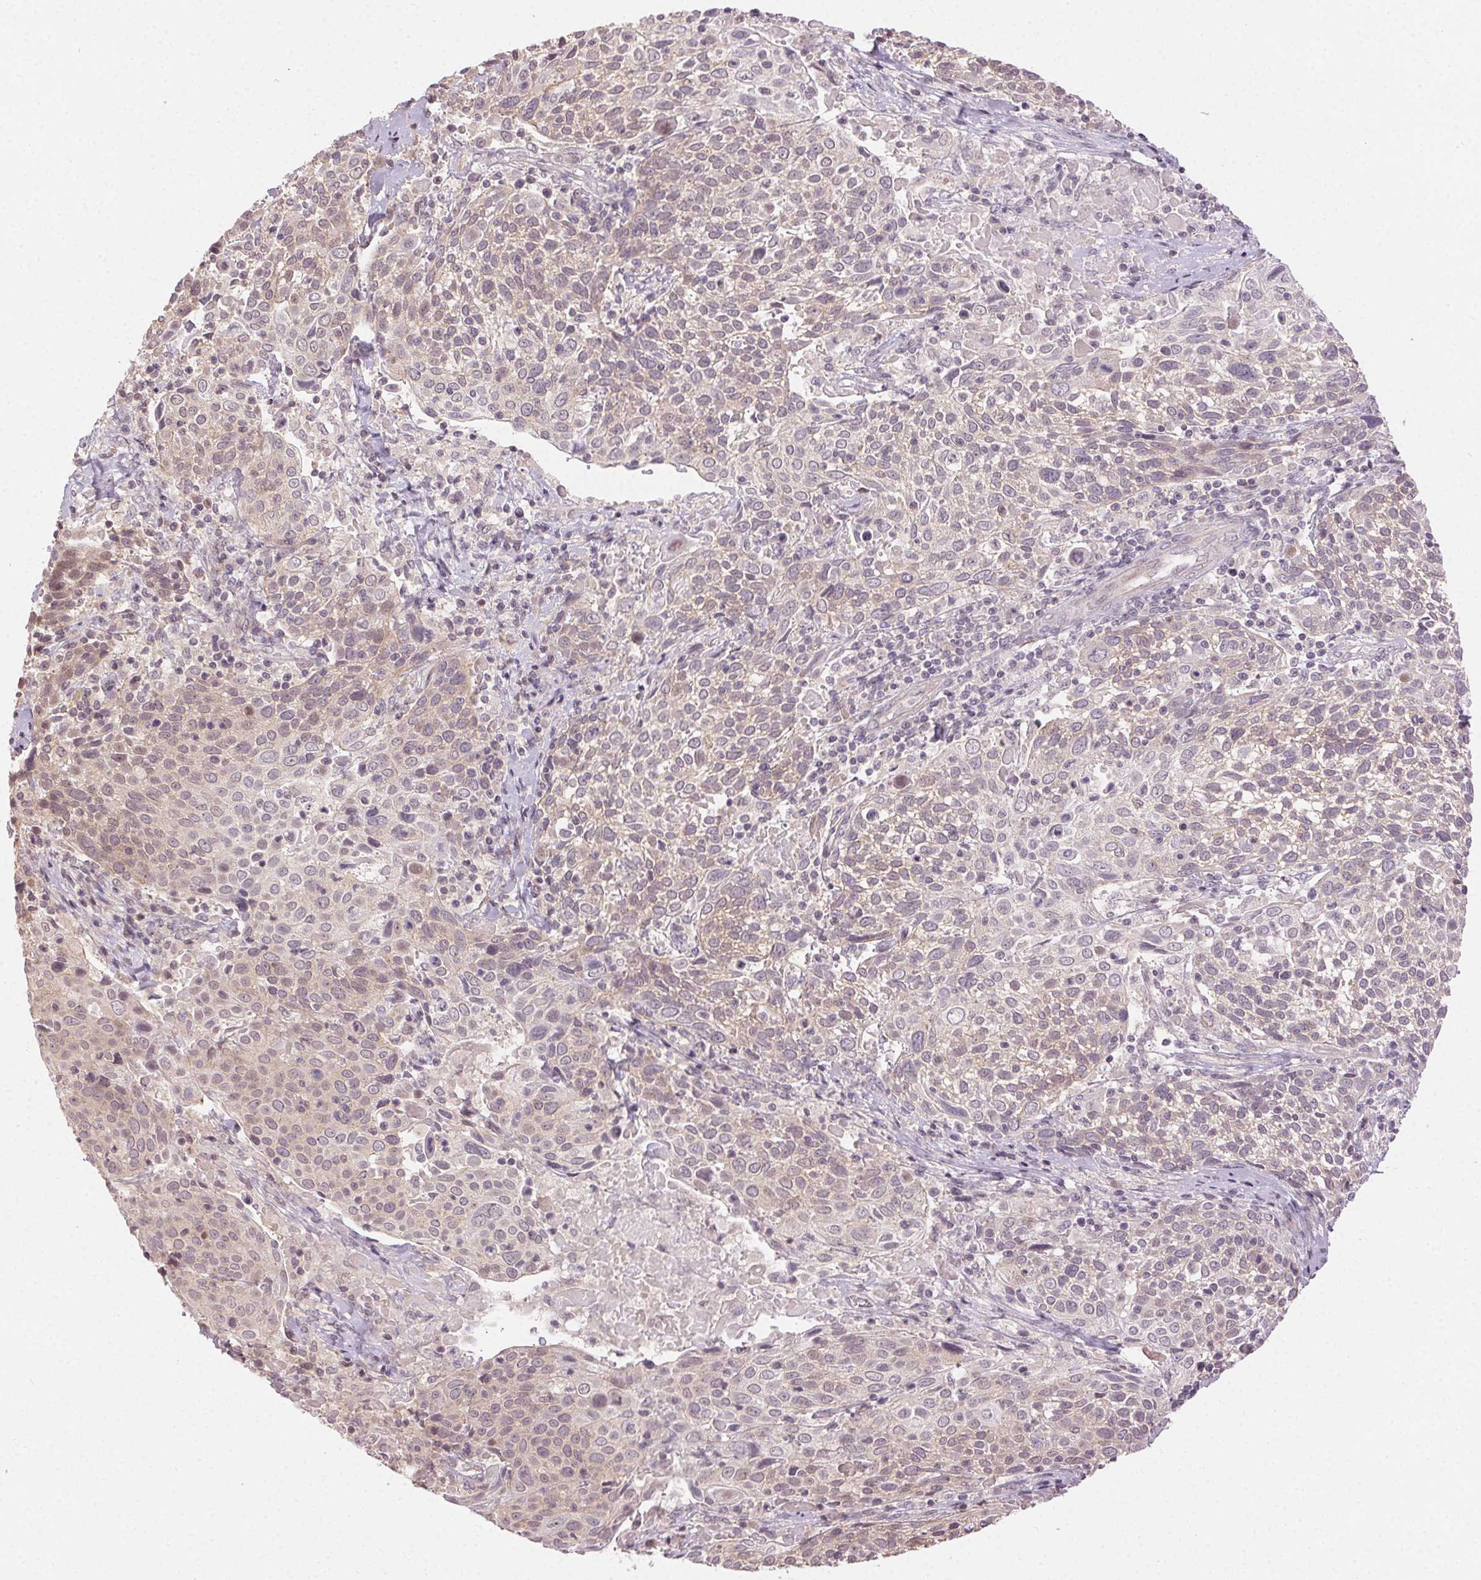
{"staining": {"intensity": "negative", "quantity": "none", "location": "none"}, "tissue": "cervical cancer", "cell_type": "Tumor cells", "image_type": "cancer", "snomed": [{"axis": "morphology", "description": "Squamous cell carcinoma, NOS"}, {"axis": "topography", "description": "Cervix"}], "caption": "The IHC histopathology image has no significant positivity in tumor cells of cervical cancer (squamous cell carcinoma) tissue.", "gene": "ATP1B3", "patient": {"sex": "female", "age": 61}}